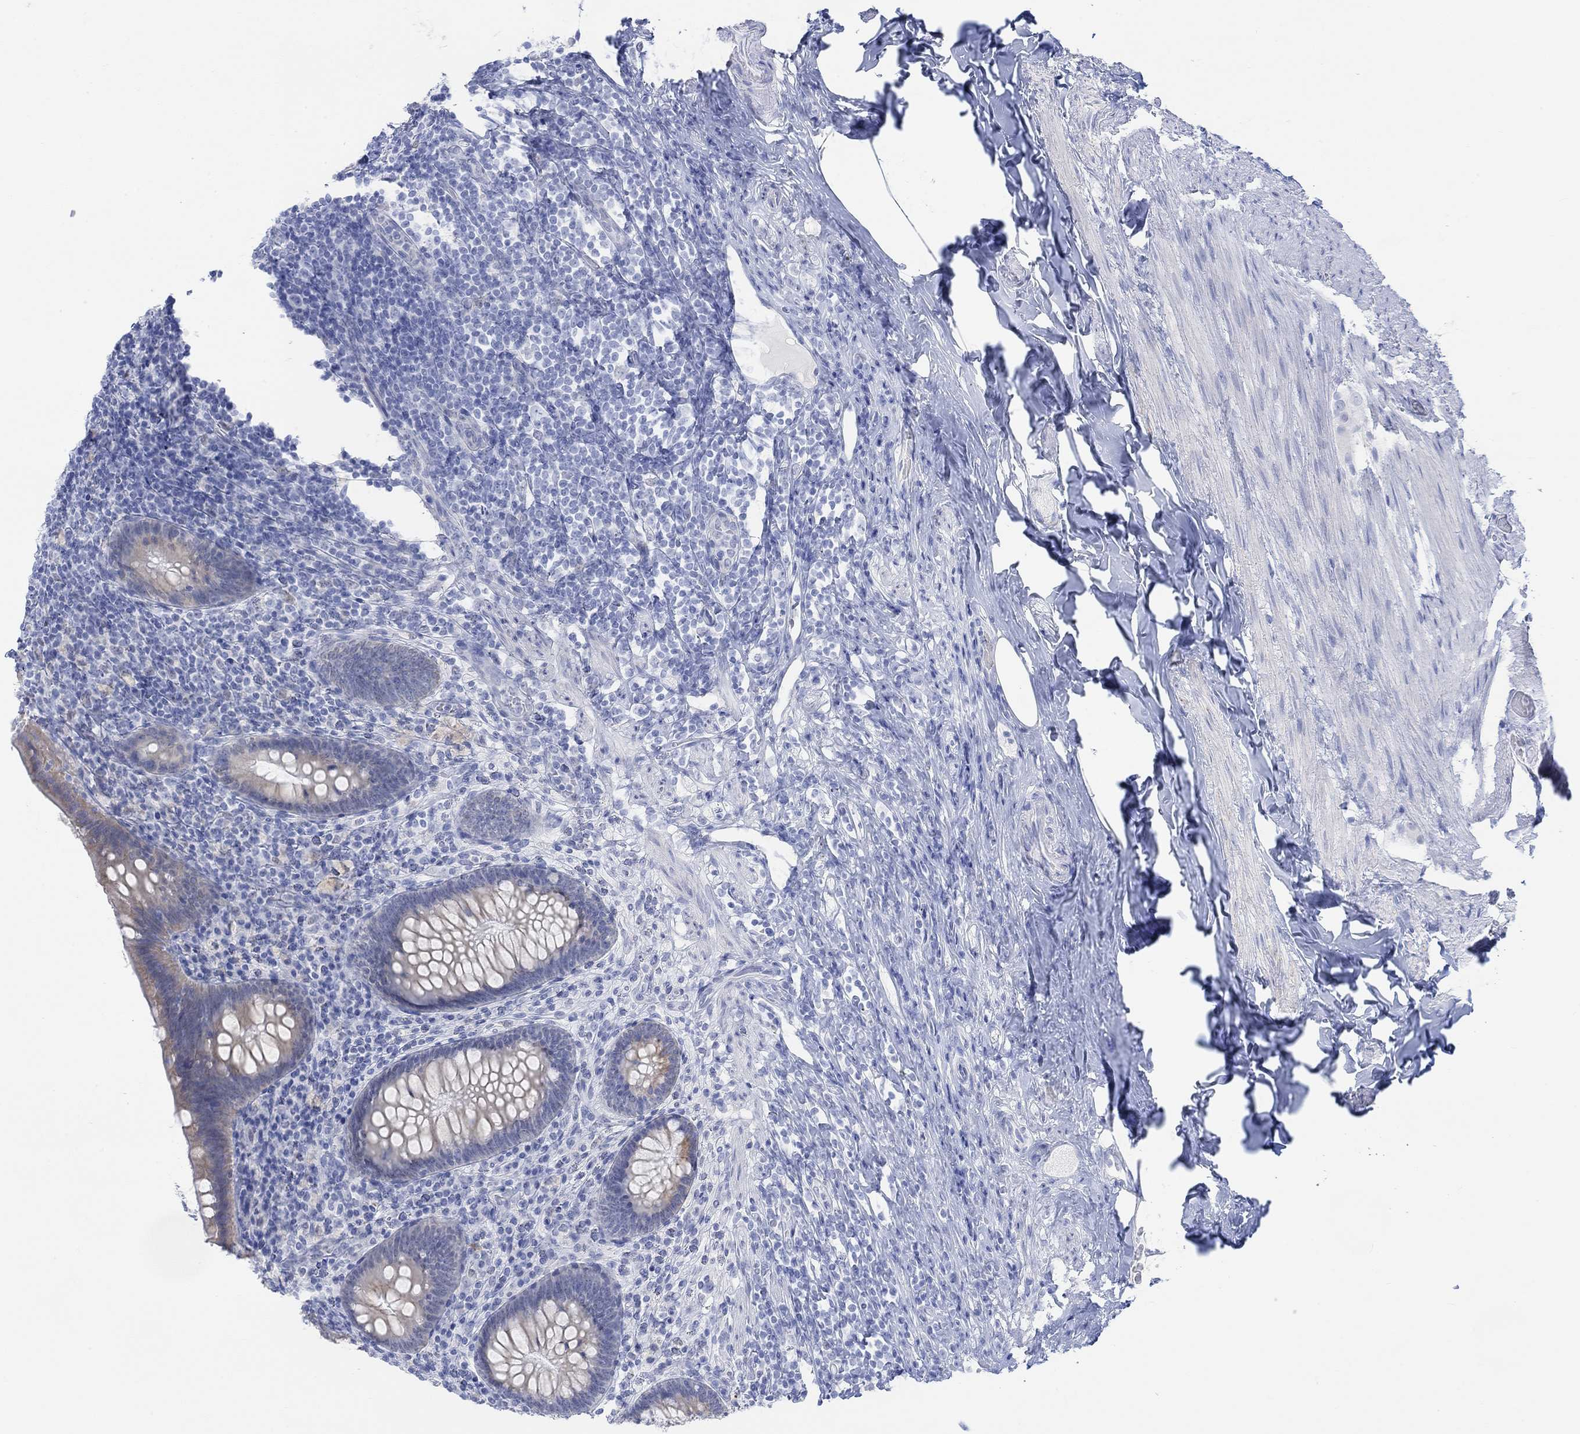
{"staining": {"intensity": "weak", "quantity": "<25%", "location": "cytoplasmic/membranous"}, "tissue": "appendix", "cell_type": "Glandular cells", "image_type": "normal", "snomed": [{"axis": "morphology", "description": "Normal tissue, NOS"}, {"axis": "topography", "description": "Appendix"}], "caption": "DAB immunohistochemical staining of normal appendix displays no significant positivity in glandular cells.", "gene": "AK8", "patient": {"sex": "male", "age": 47}}